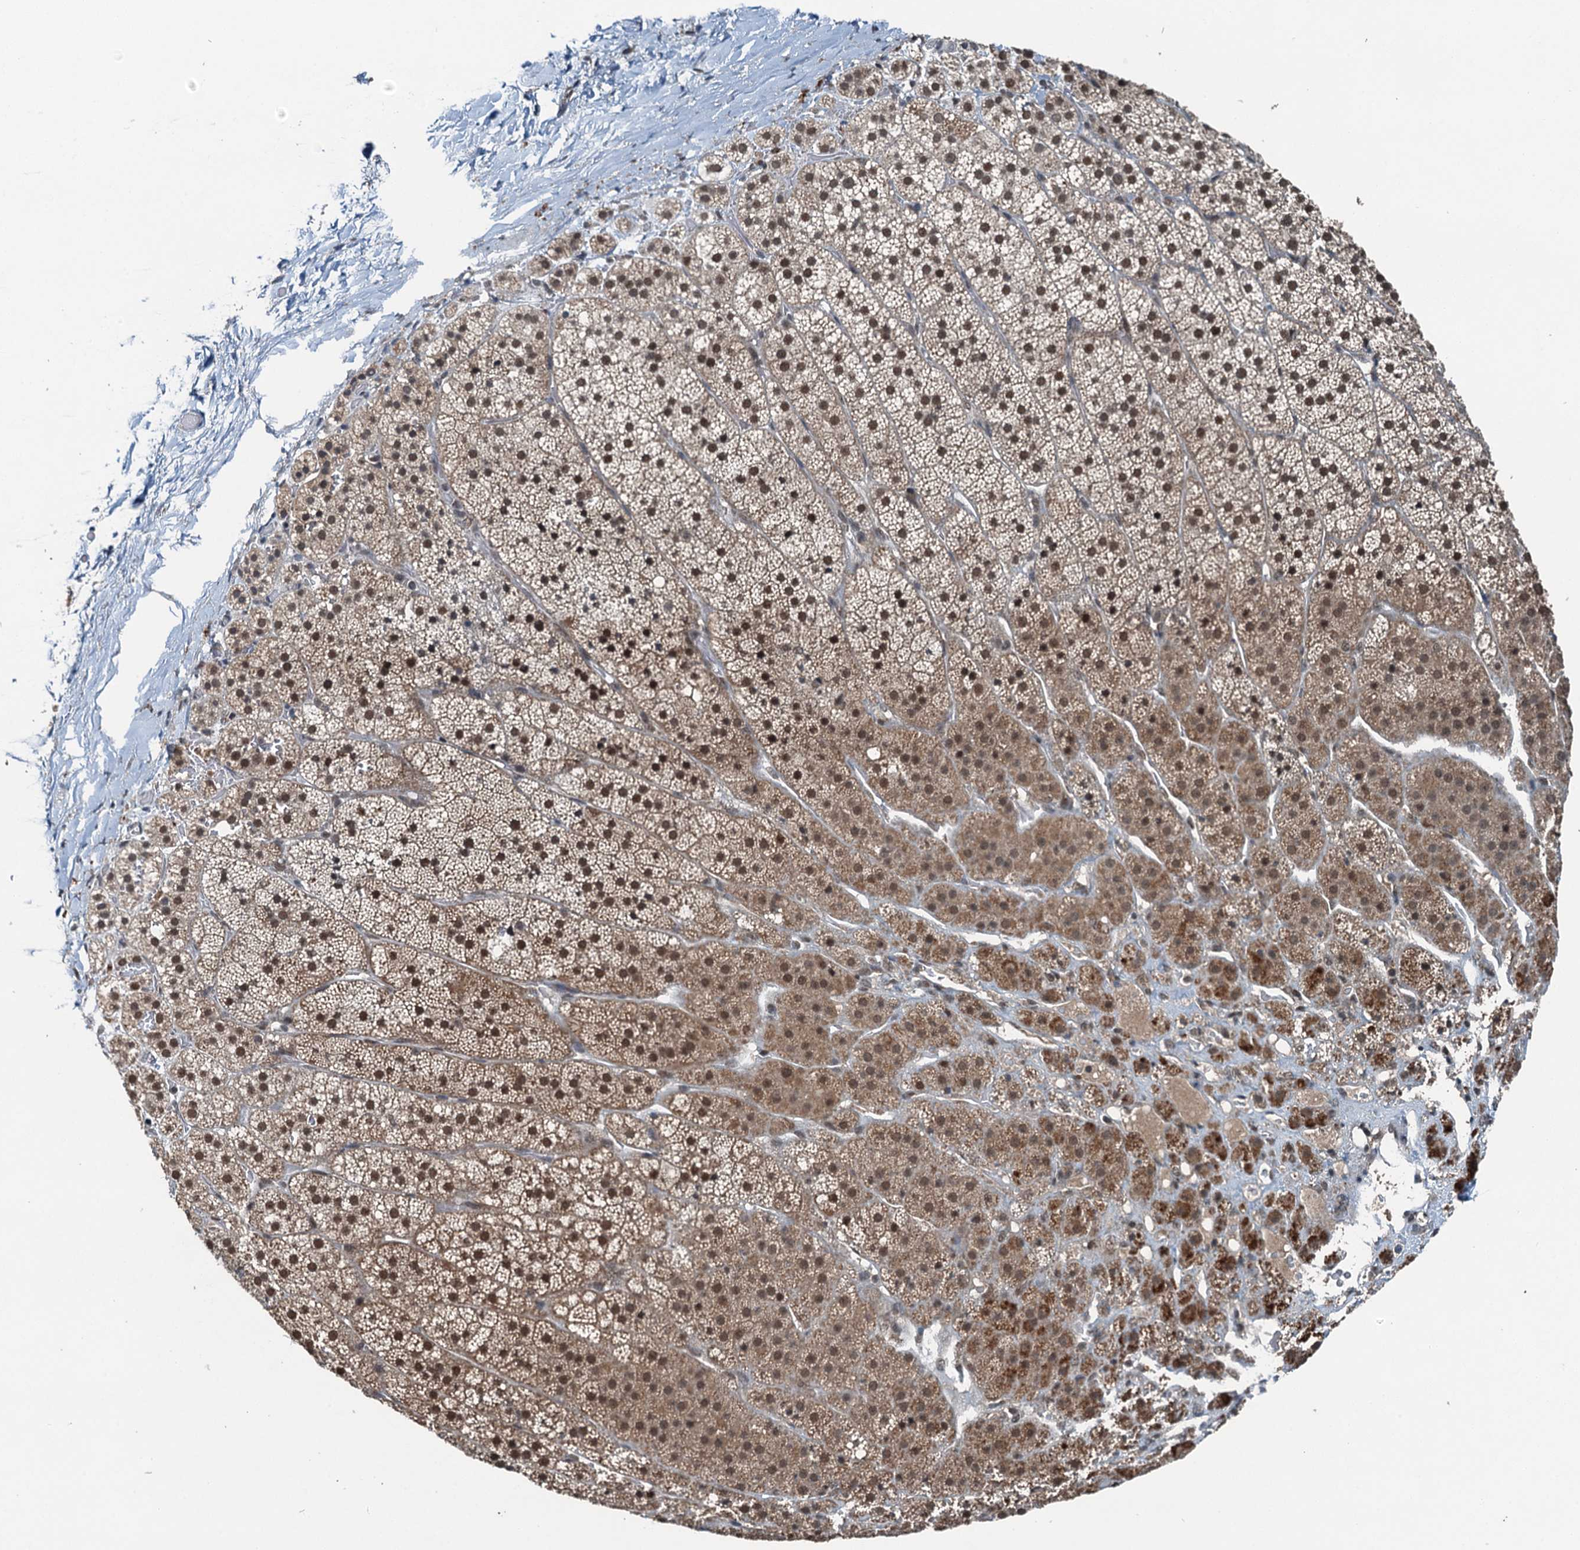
{"staining": {"intensity": "moderate", "quantity": "25%-75%", "location": "cytoplasmic/membranous,nuclear"}, "tissue": "adrenal gland", "cell_type": "Glandular cells", "image_type": "normal", "snomed": [{"axis": "morphology", "description": "Normal tissue, NOS"}, {"axis": "topography", "description": "Adrenal gland"}], "caption": "The image exhibits staining of benign adrenal gland, revealing moderate cytoplasmic/membranous,nuclear protein staining (brown color) within glandular cells. The staining was performed using DAB, with brown indicating positive protein expression. Nuclei are stained blue with hematoxylin.", "gene": "UBXN6", "patient": {"sex": "female", "age": 44}}